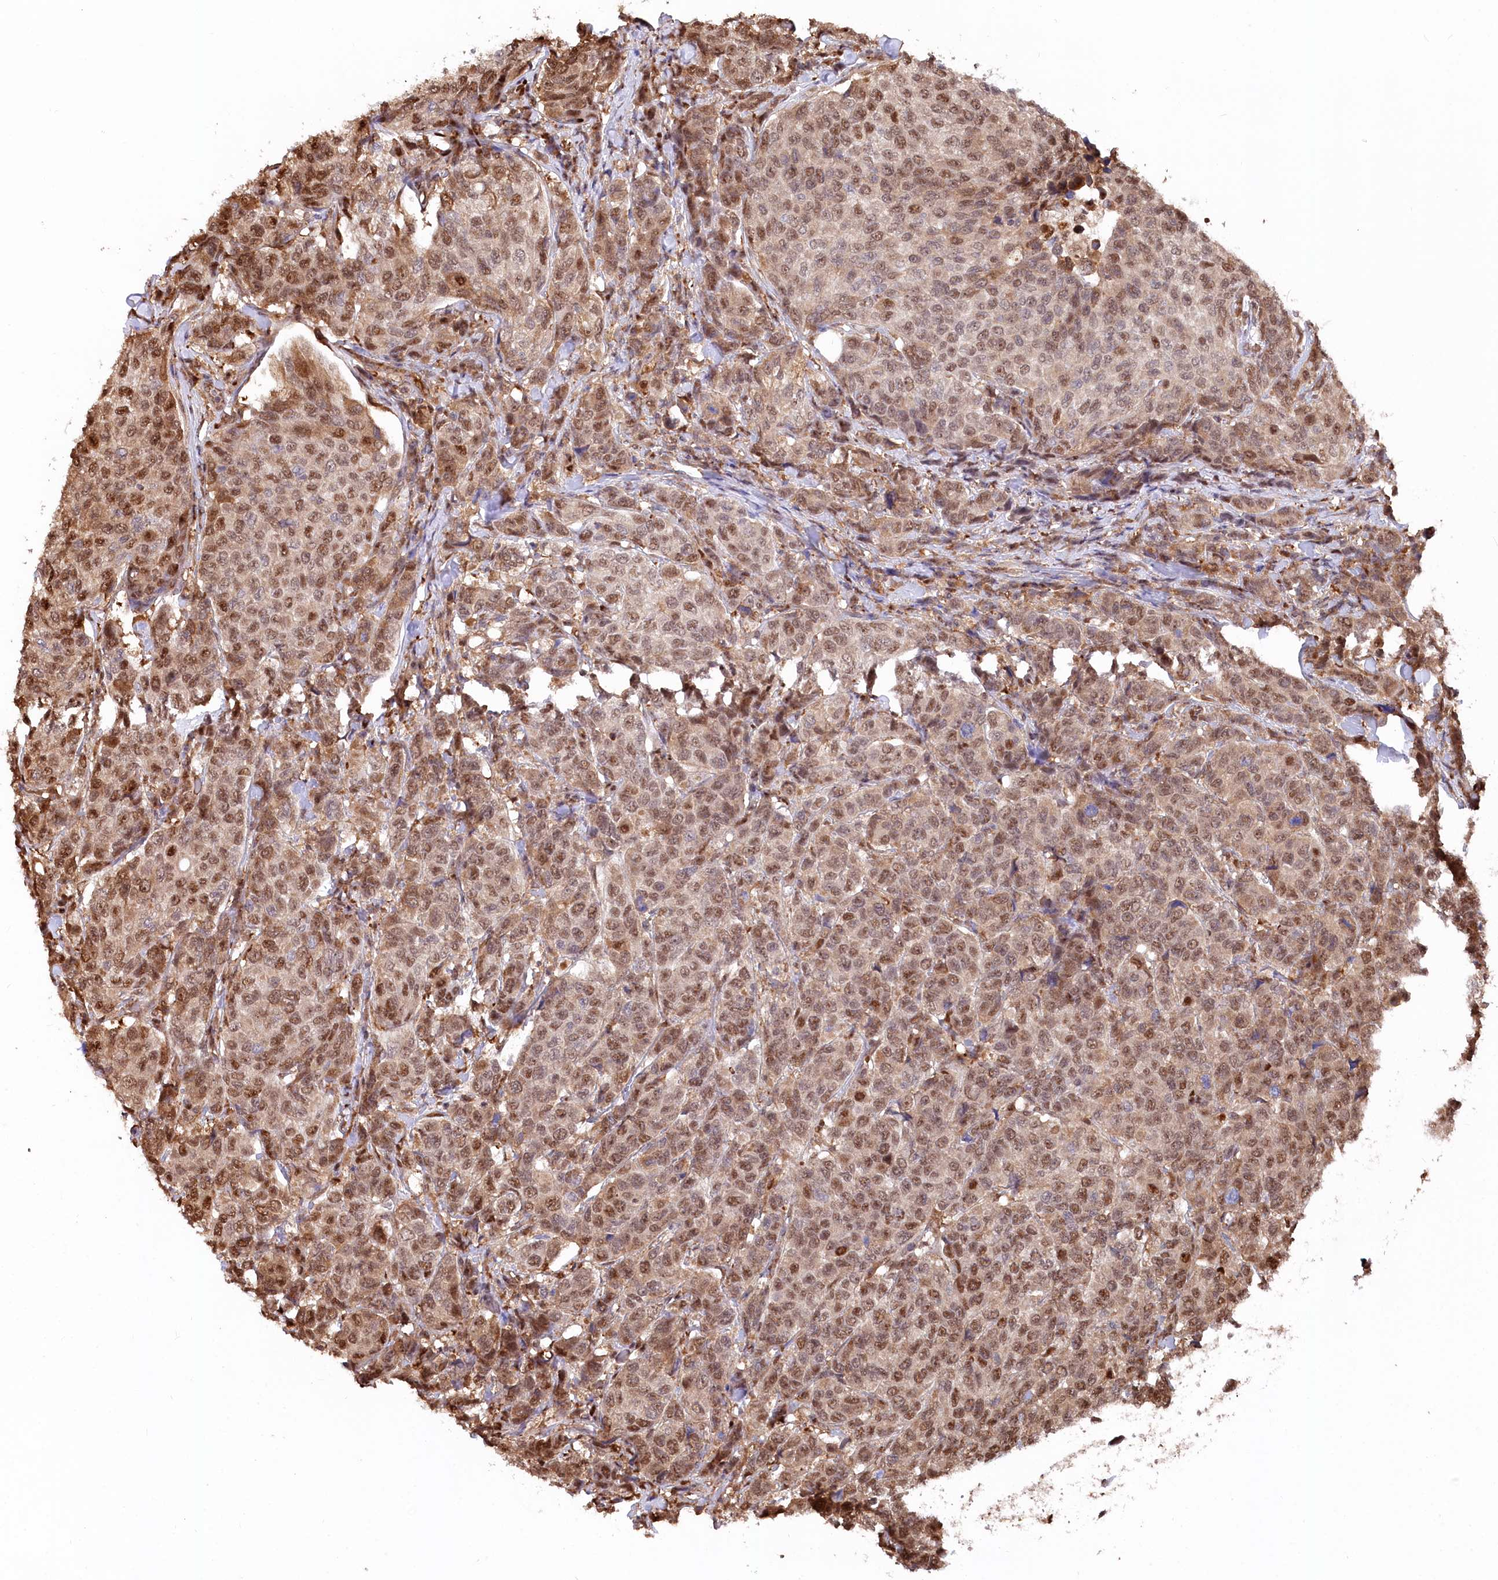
{"staining": {"intensity": "moderate", "quantity": ">75%", "location": "nuclear"}, "tissue": "breast cancer", "cell_type": "Tumor cells", "image_type": "cancer", "snomed": [{"axis": "morphology", "description": "Duct carcinoma"}, {"axis": "topography", "description": "Breast"}], "caption": "Protein expression analysis of breast invasive ductal carcinoma demonstrates moderate nuclear positivity in about >75% of tumor cells.", "gene": "PSMA1", "patient": {"sex": "female", "age": 55}}